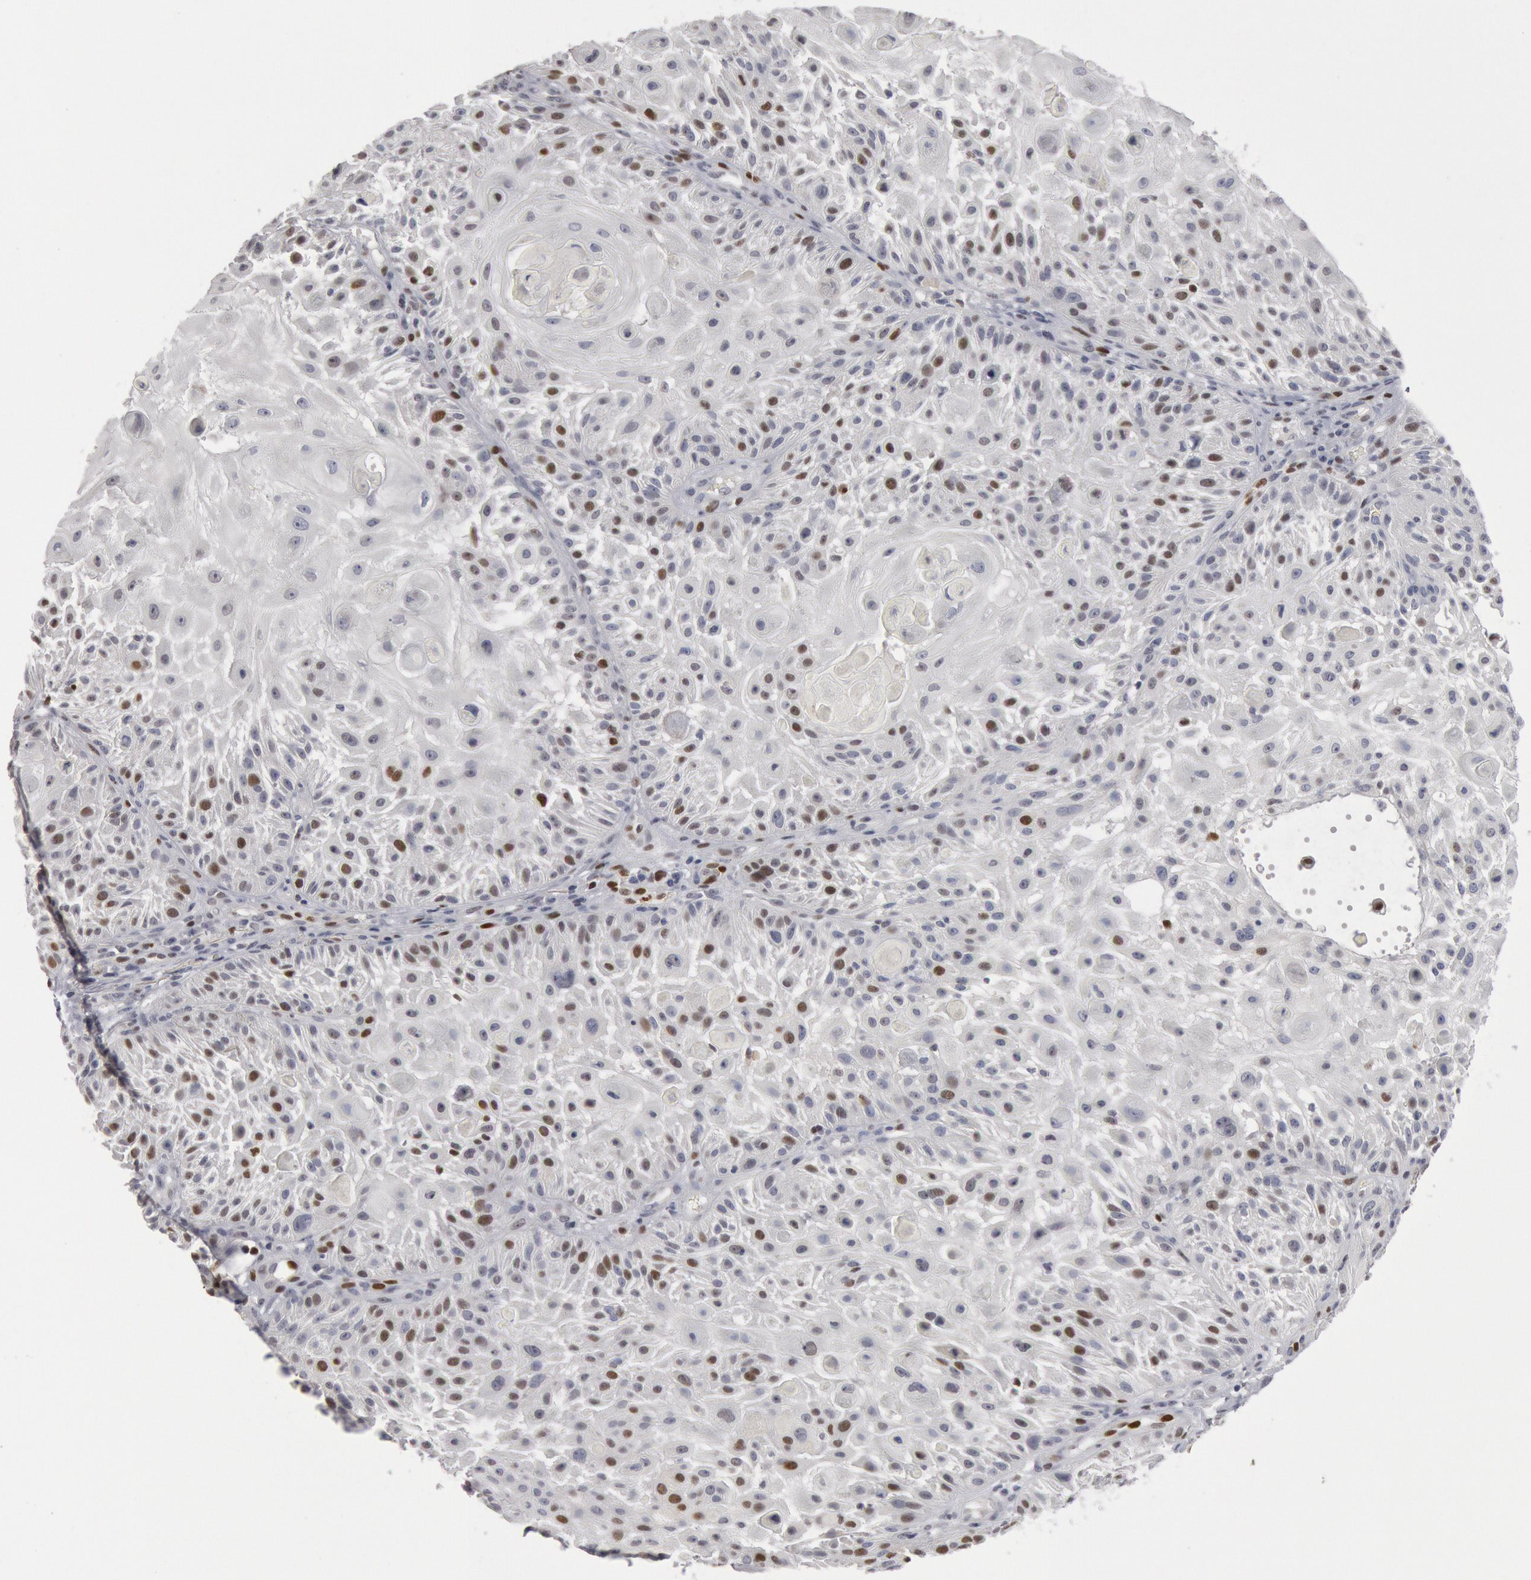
{"staining": {"intensity": "weak", "quantity": "25%-75%", "location": "nuclear"}, "tissue": "skin cancer", "cell_type": "Tumor cells", "image_type": "cancer", "snomed": [{"axis": "morphology", "description": "Squamous cell carcinoma, NOS"}, {"axis": "topography", "description": "Skin"}], "caption": "Skin cancer stained with DAB (3,3'-diaminobenzidine) immunohistochemistry displays low levels of weak nuclear staining in about 25%-75% of tumor cells.", "gene": "WDHD1", "patient": {"sex": "female", "age": 89}}